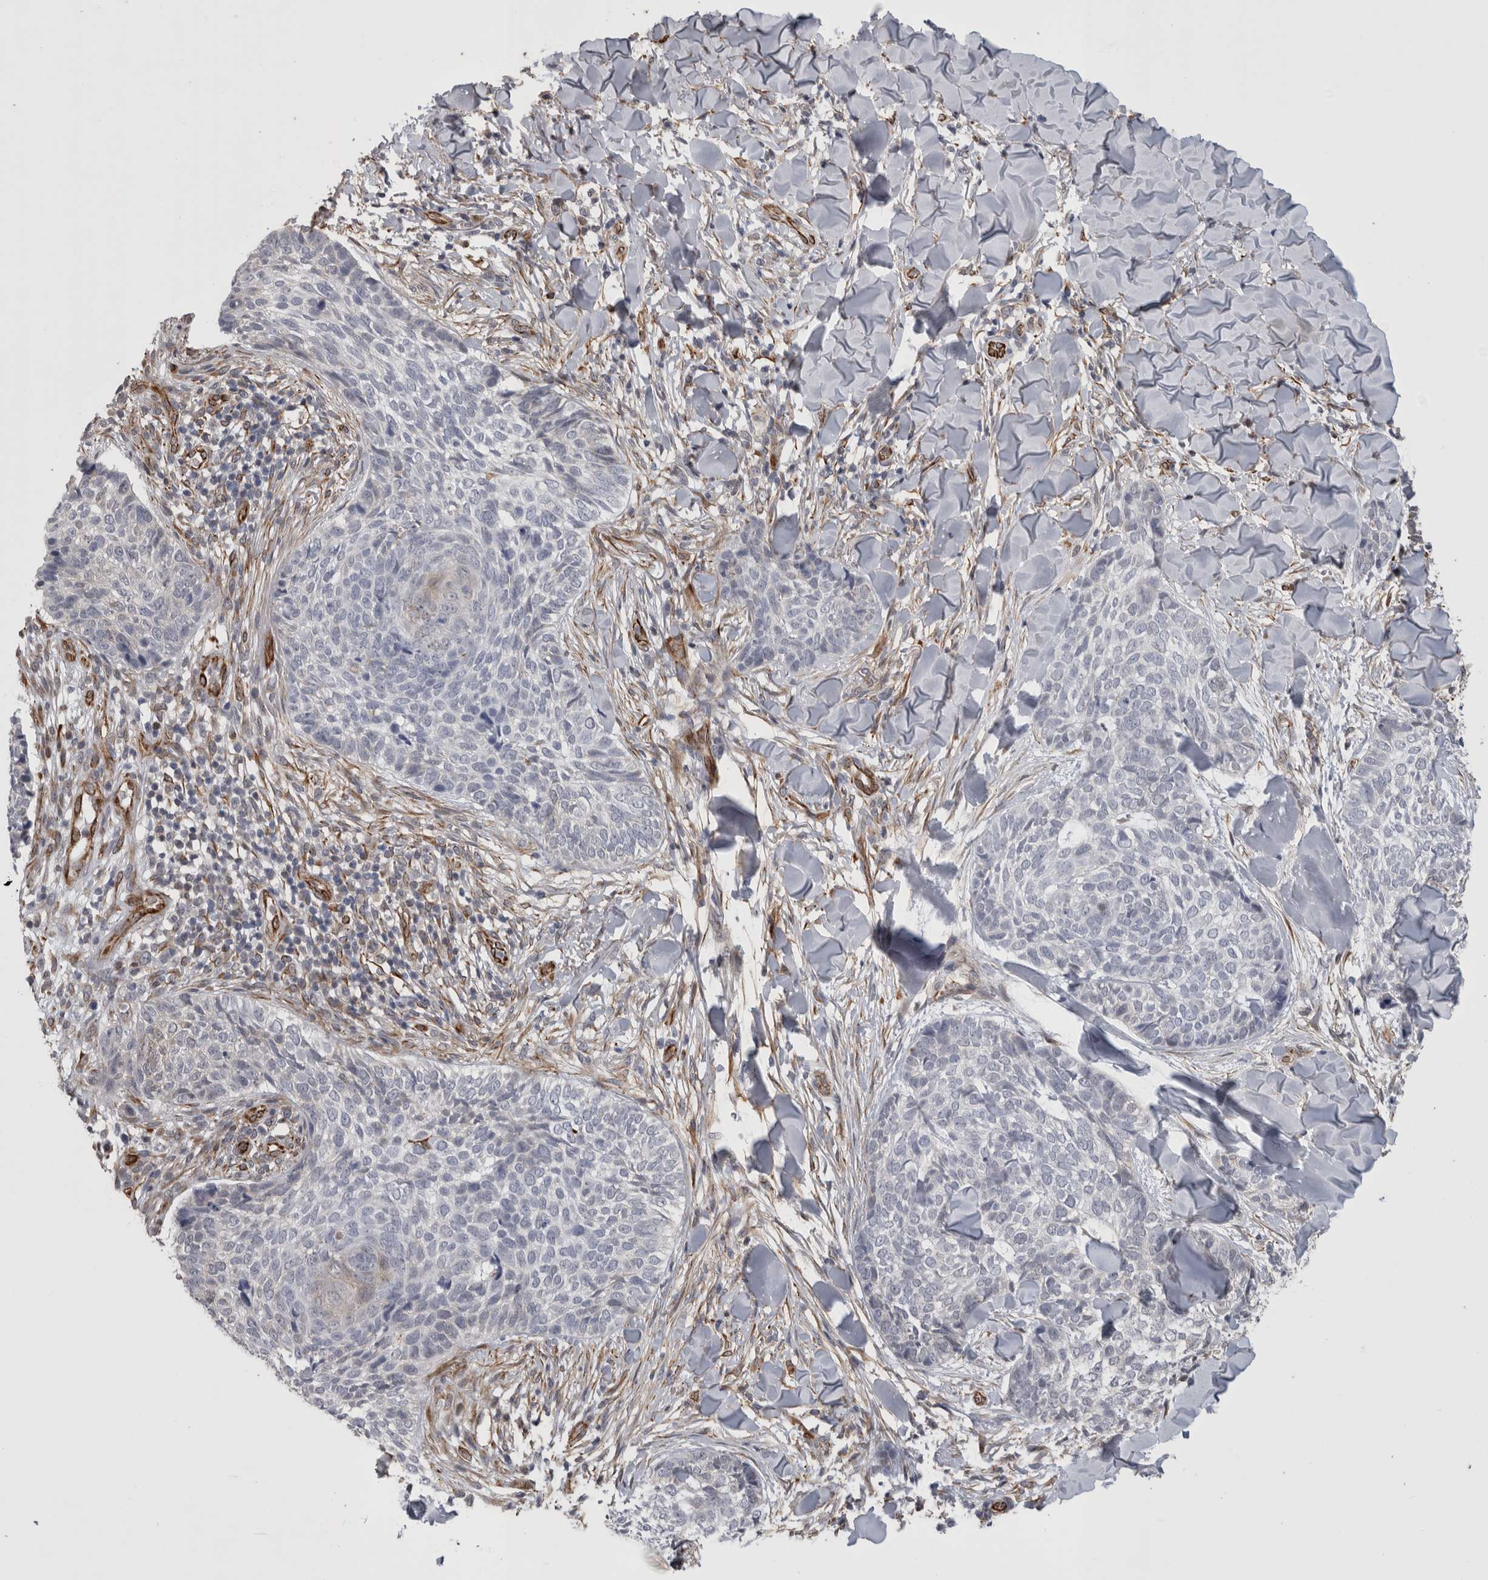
{"staining": {"intensity": "negative", "quantity": "none", "location": "none"}, "tissue": "skin cancer", "cell_type": "Tumor cells", "image_type": "cancer", "snomed": [{"axis": "morphology", "description": "Normal tissue, NOS"}, {"axis": "morphology", "description": "Basal cell carcinoma"}, {"axis": "topography", "description": "Skin"}], "caption": "This is an immunohistochemistry photomicrograph of basal cell carcinoma (skin). There is no positivity in tumor cells.", "gene": "ACOT7", "patient": {"sex": "male", "age": 67}}